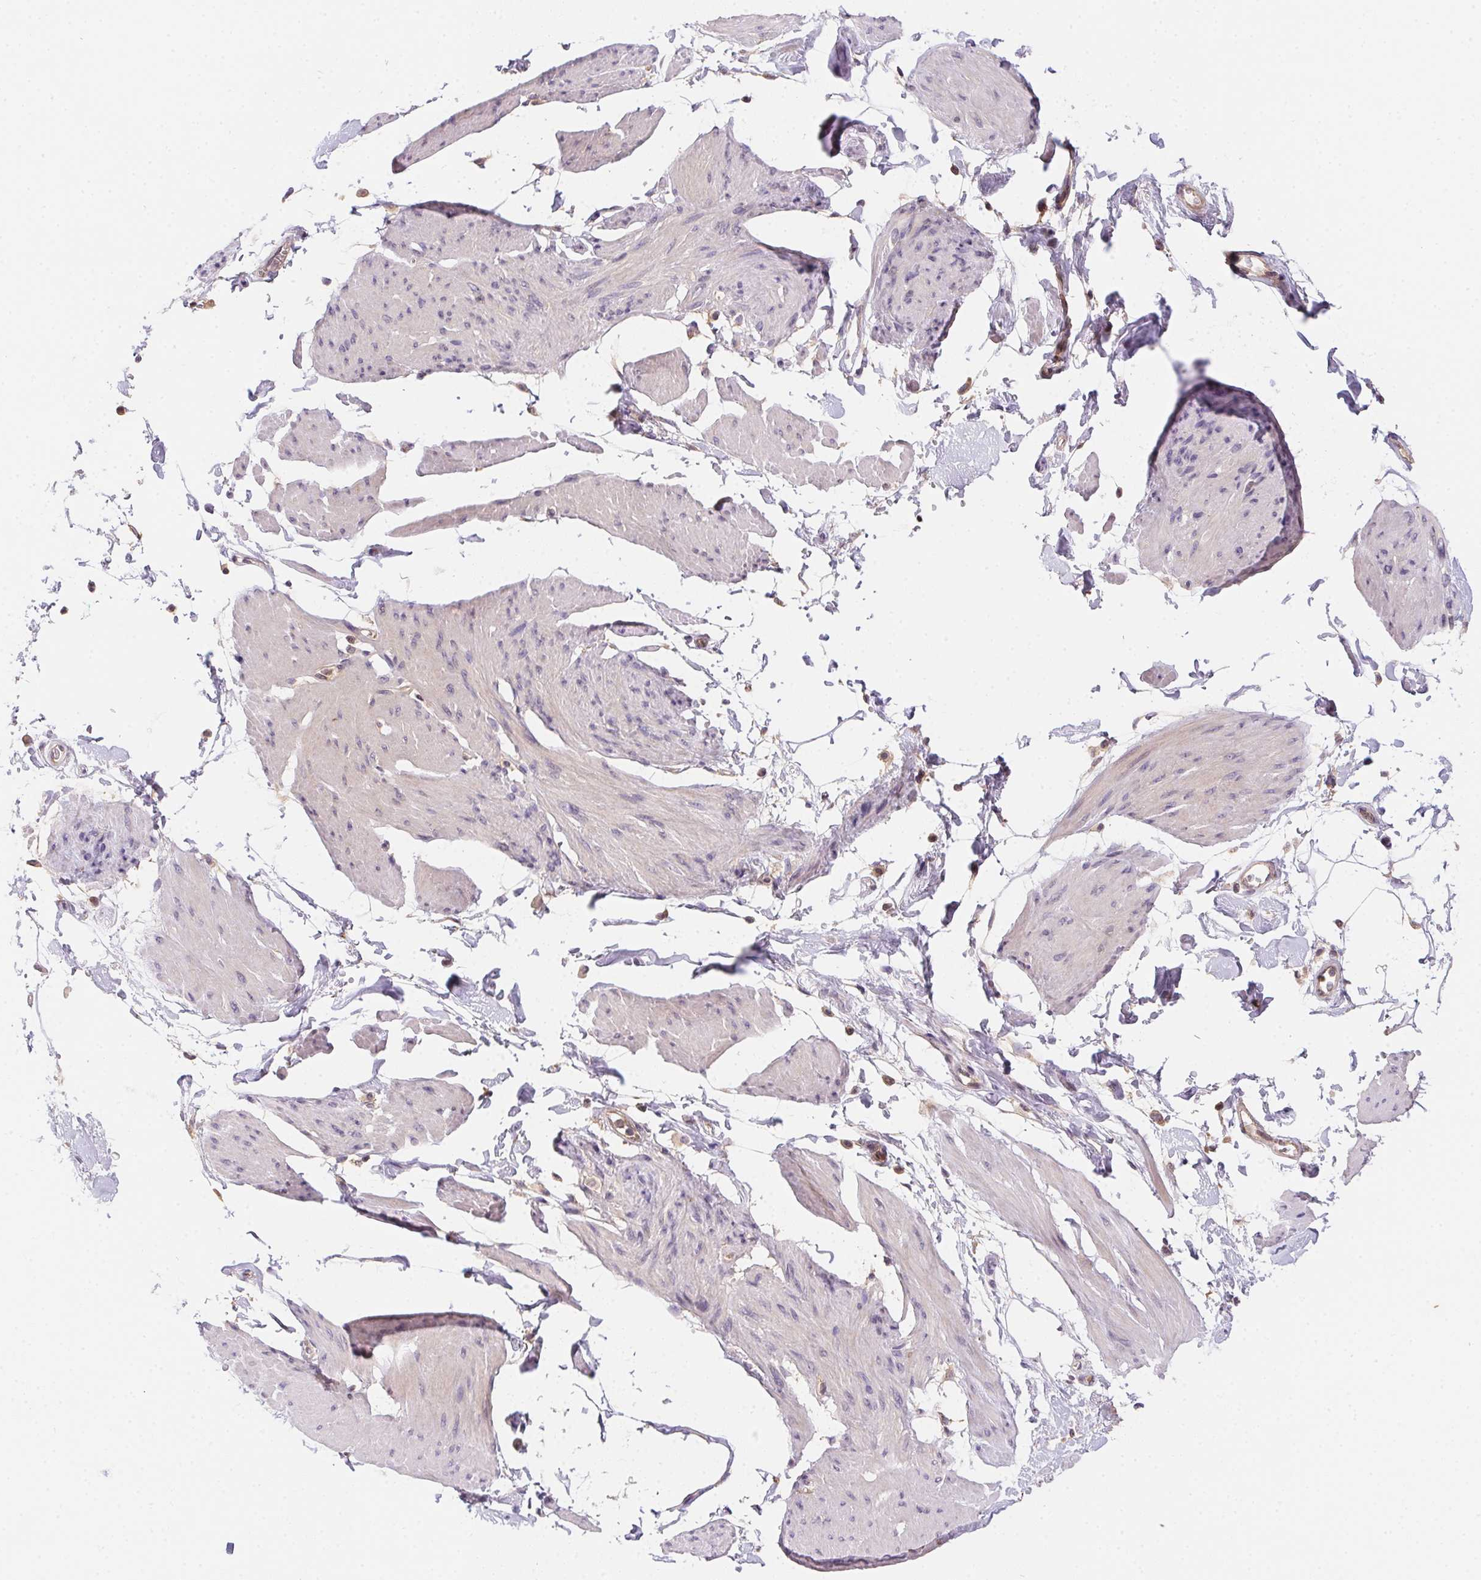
{"staining": {"intensity": "negative", "quantity": "none", "location": "none"}, "tissue": "smooth muscle", "cell_type": "Smooth muscle cells", "image_type": "normal", "snomed": [{"axis": "morphology", "description": "Normal tissue, NOS"}, {"axis": "topography", "description": "Adipose tissue"}, {"axis": "topography", "description": "Smooth muscle"}, {"axis": "topography", "description": "Peripheral nerve tissue"}], "caption": "High power microscopy histopathology image of an immunohistochemistry photomicrograph of benign smooth muscle, revealing no significant expression in smooth muscle cells.", "gene": "PRKAA1", "patient": {"sex": "male", "age": 83}}